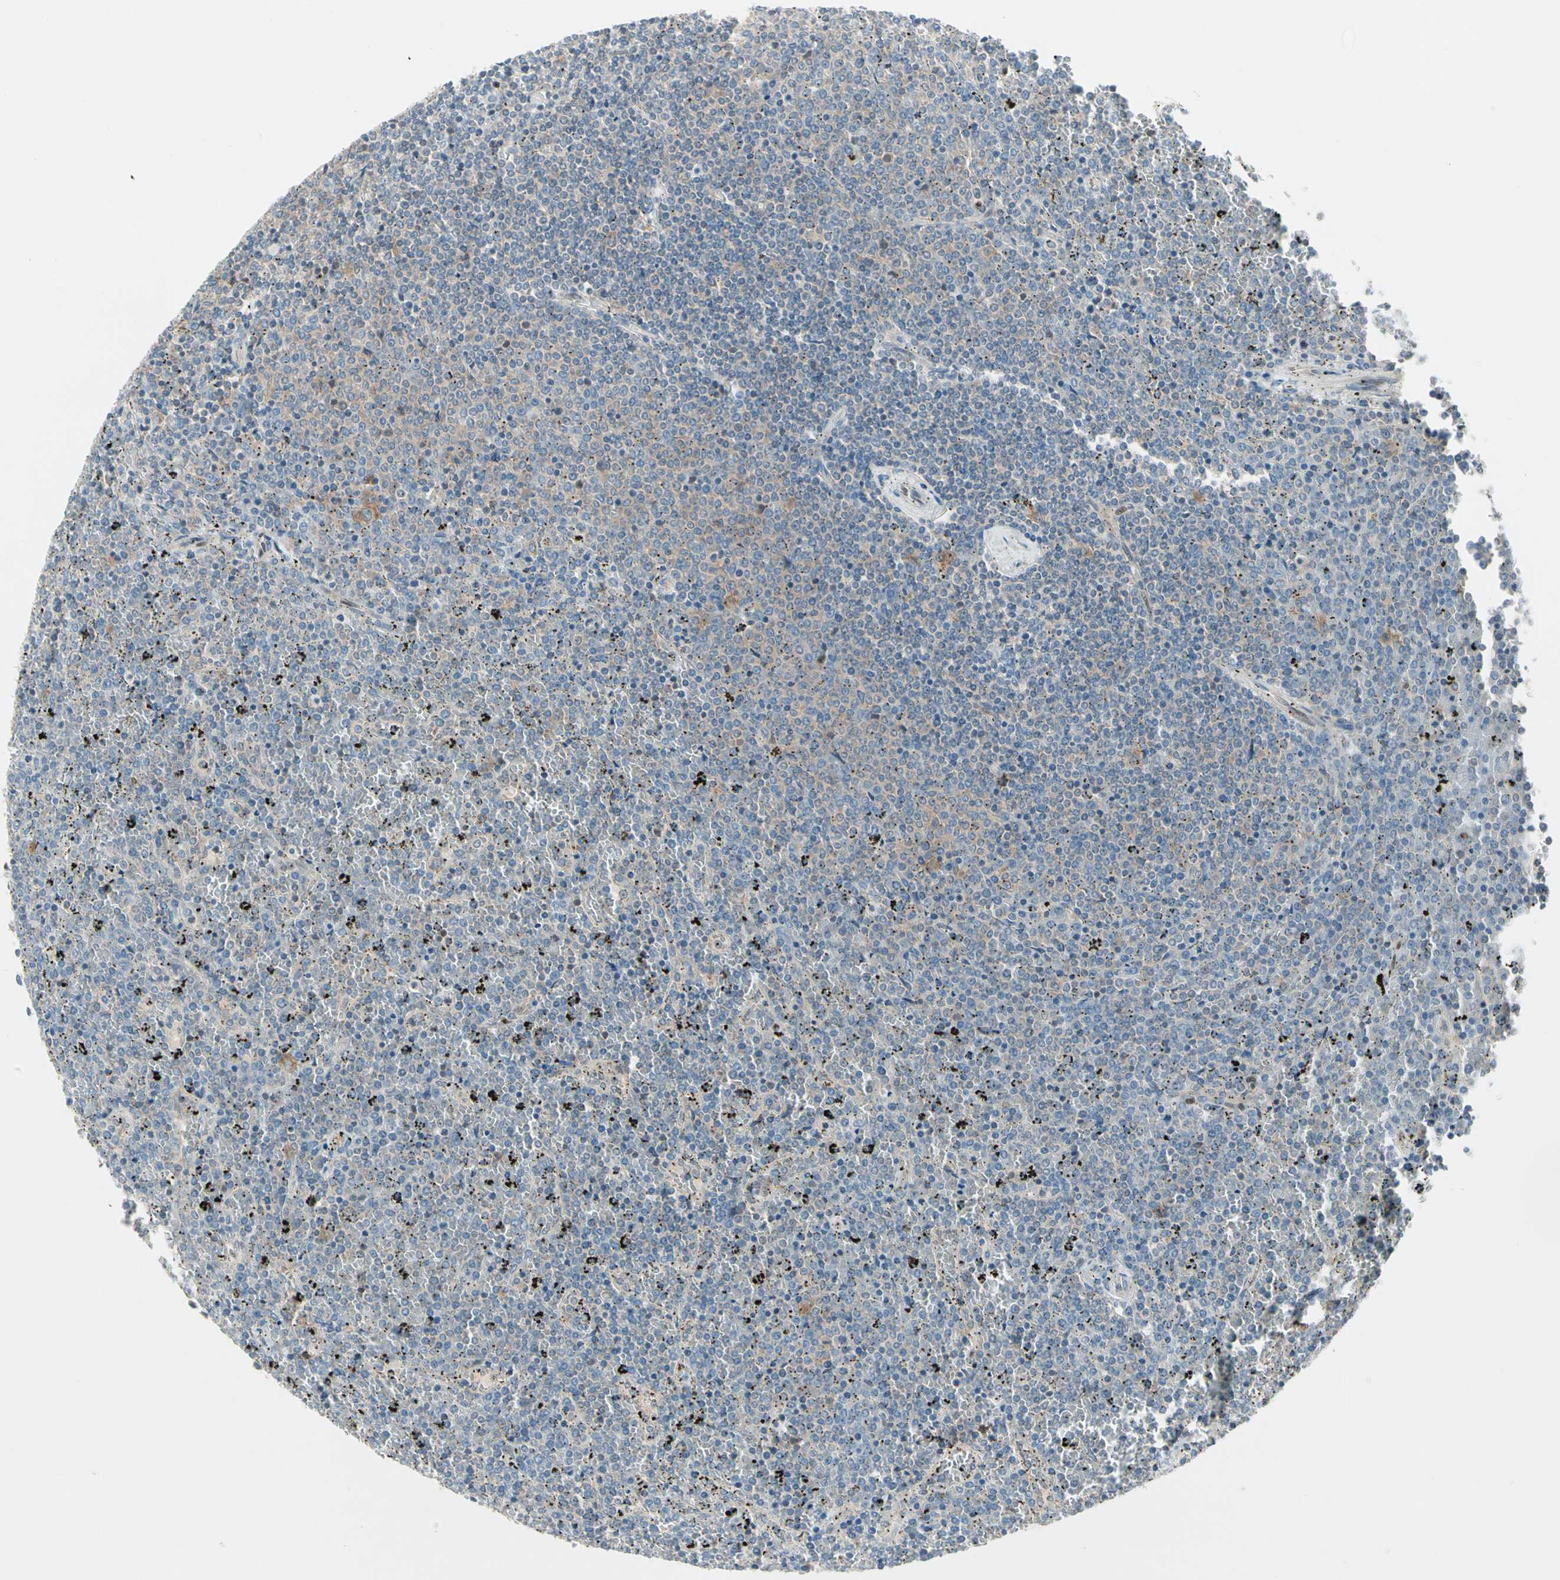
{"staining": {"intensity": "weak", "quantity": "25%-75%", "location": "cytoplasmic/membranous"}, "tissue": "lymphoma", "cell_type": "Tumor cells", "image_type": "cancer", "snomed": [{"axis": "morphology", "description": "Malignant lymphoma, non-Hodgkin's type, Low grade"}, {"axis": "topography", "description": "Spleen"}], "caption": "Protein expression analysis of human lymphoma reveals weak cytoplasmic/membranous expression in about 25%-75% of tumor cells.", "gene": "IL1R1", "patient": {"sex": "female", "age": 77}}